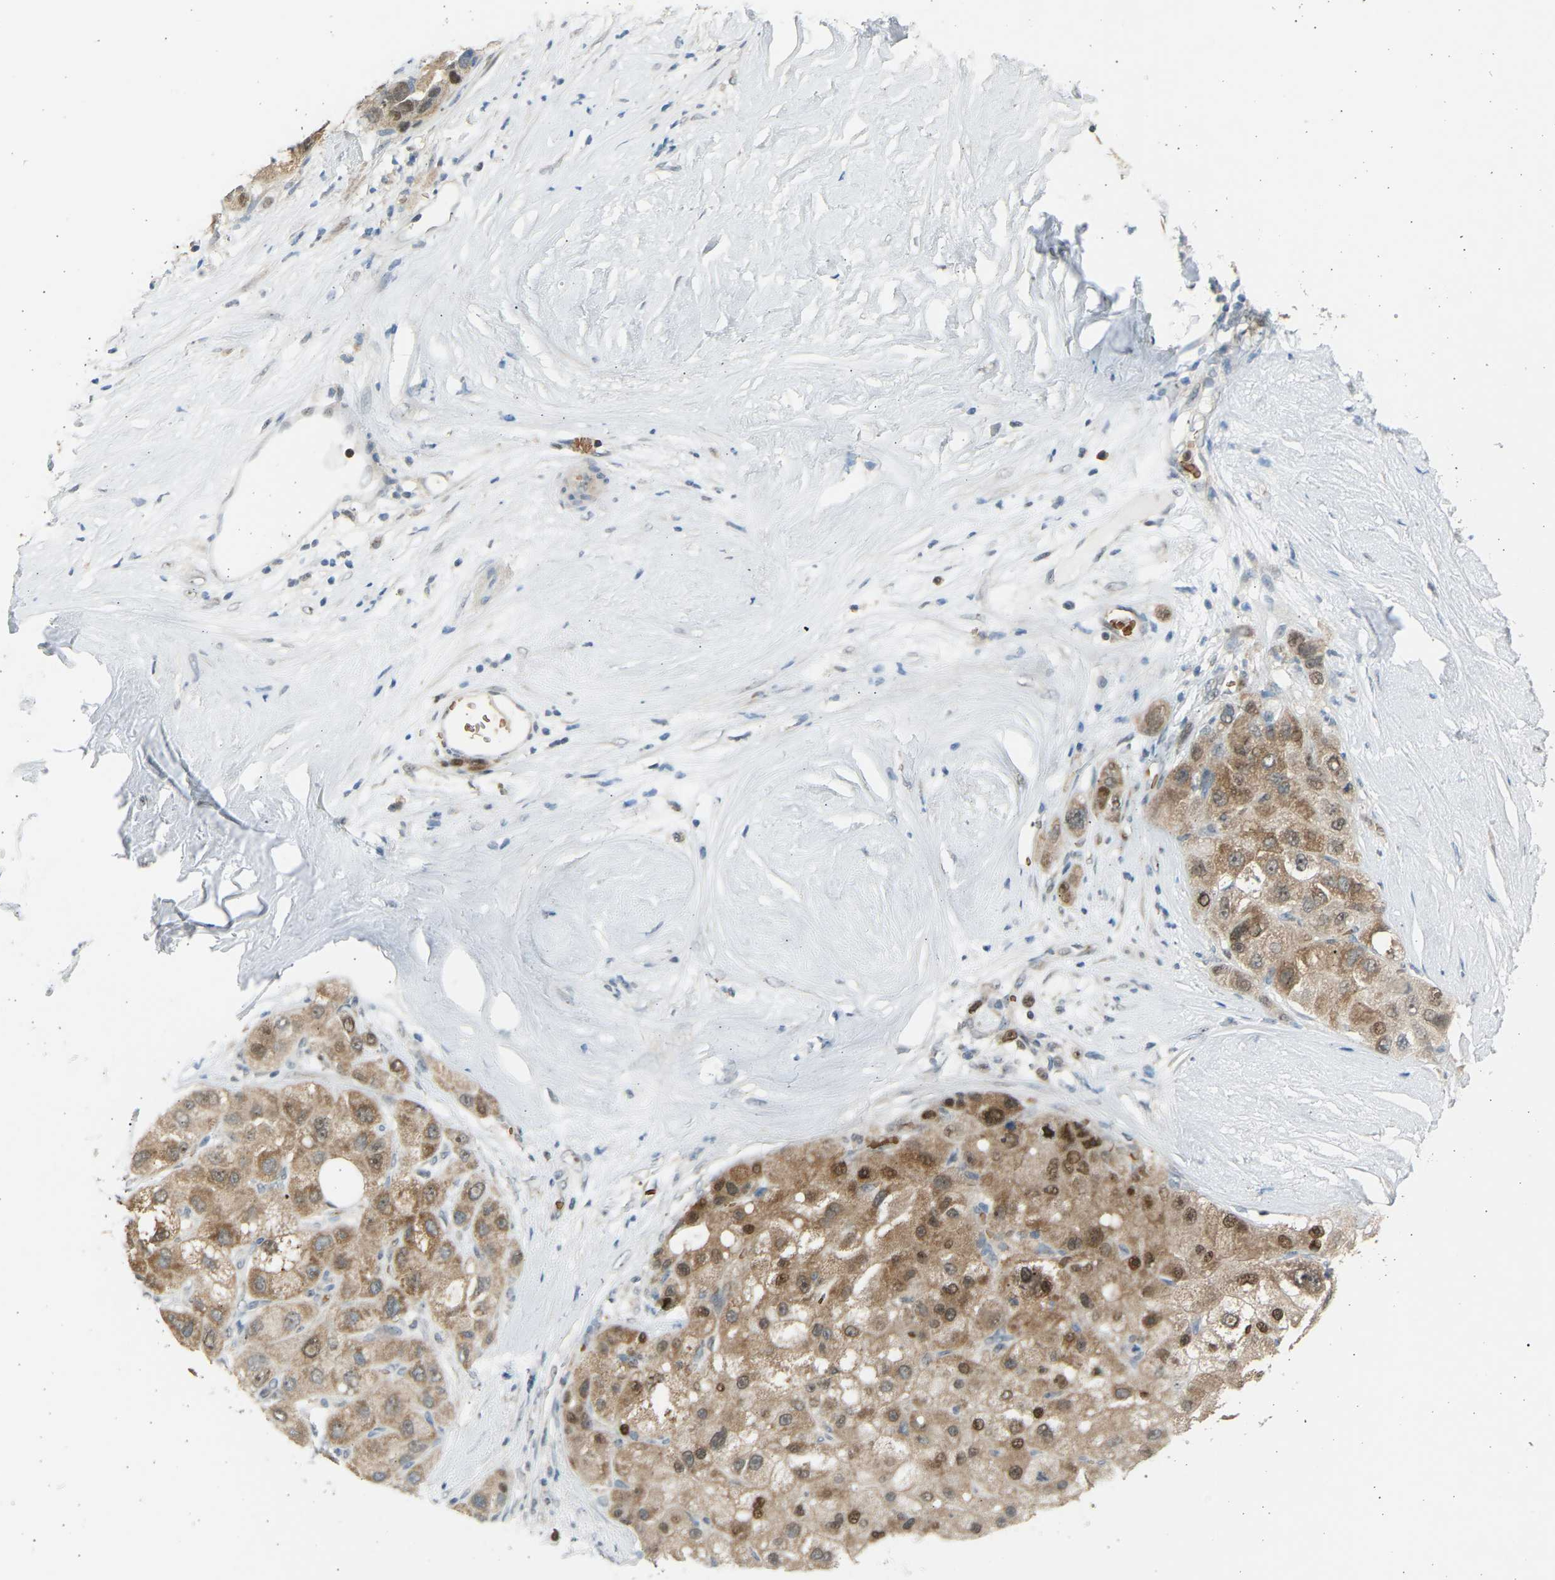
{"staining": {"intensity": "moderate", "quantity": "25%-75%", "location": "cytoplasmic/membranous,nuclear"}, "tissue": "liver cancer", "cell_type": "Tumor cells", "image_type": "cancer", "snomed": [{"axis": "morphology", "description": "Carcinoma, Hepatocellular, NOS"}, {"axis": "topography", "description": "Liver"}], "caption": "Protein analysis of hepatocellular carcinoma (liver) tissue demonstrates moderate cytoplasmic/membranous and nuclear expression in about 25%-75% of tumor cells.", "gene": "BIRC2", "patient": {"sex": "male", "age": 80}}